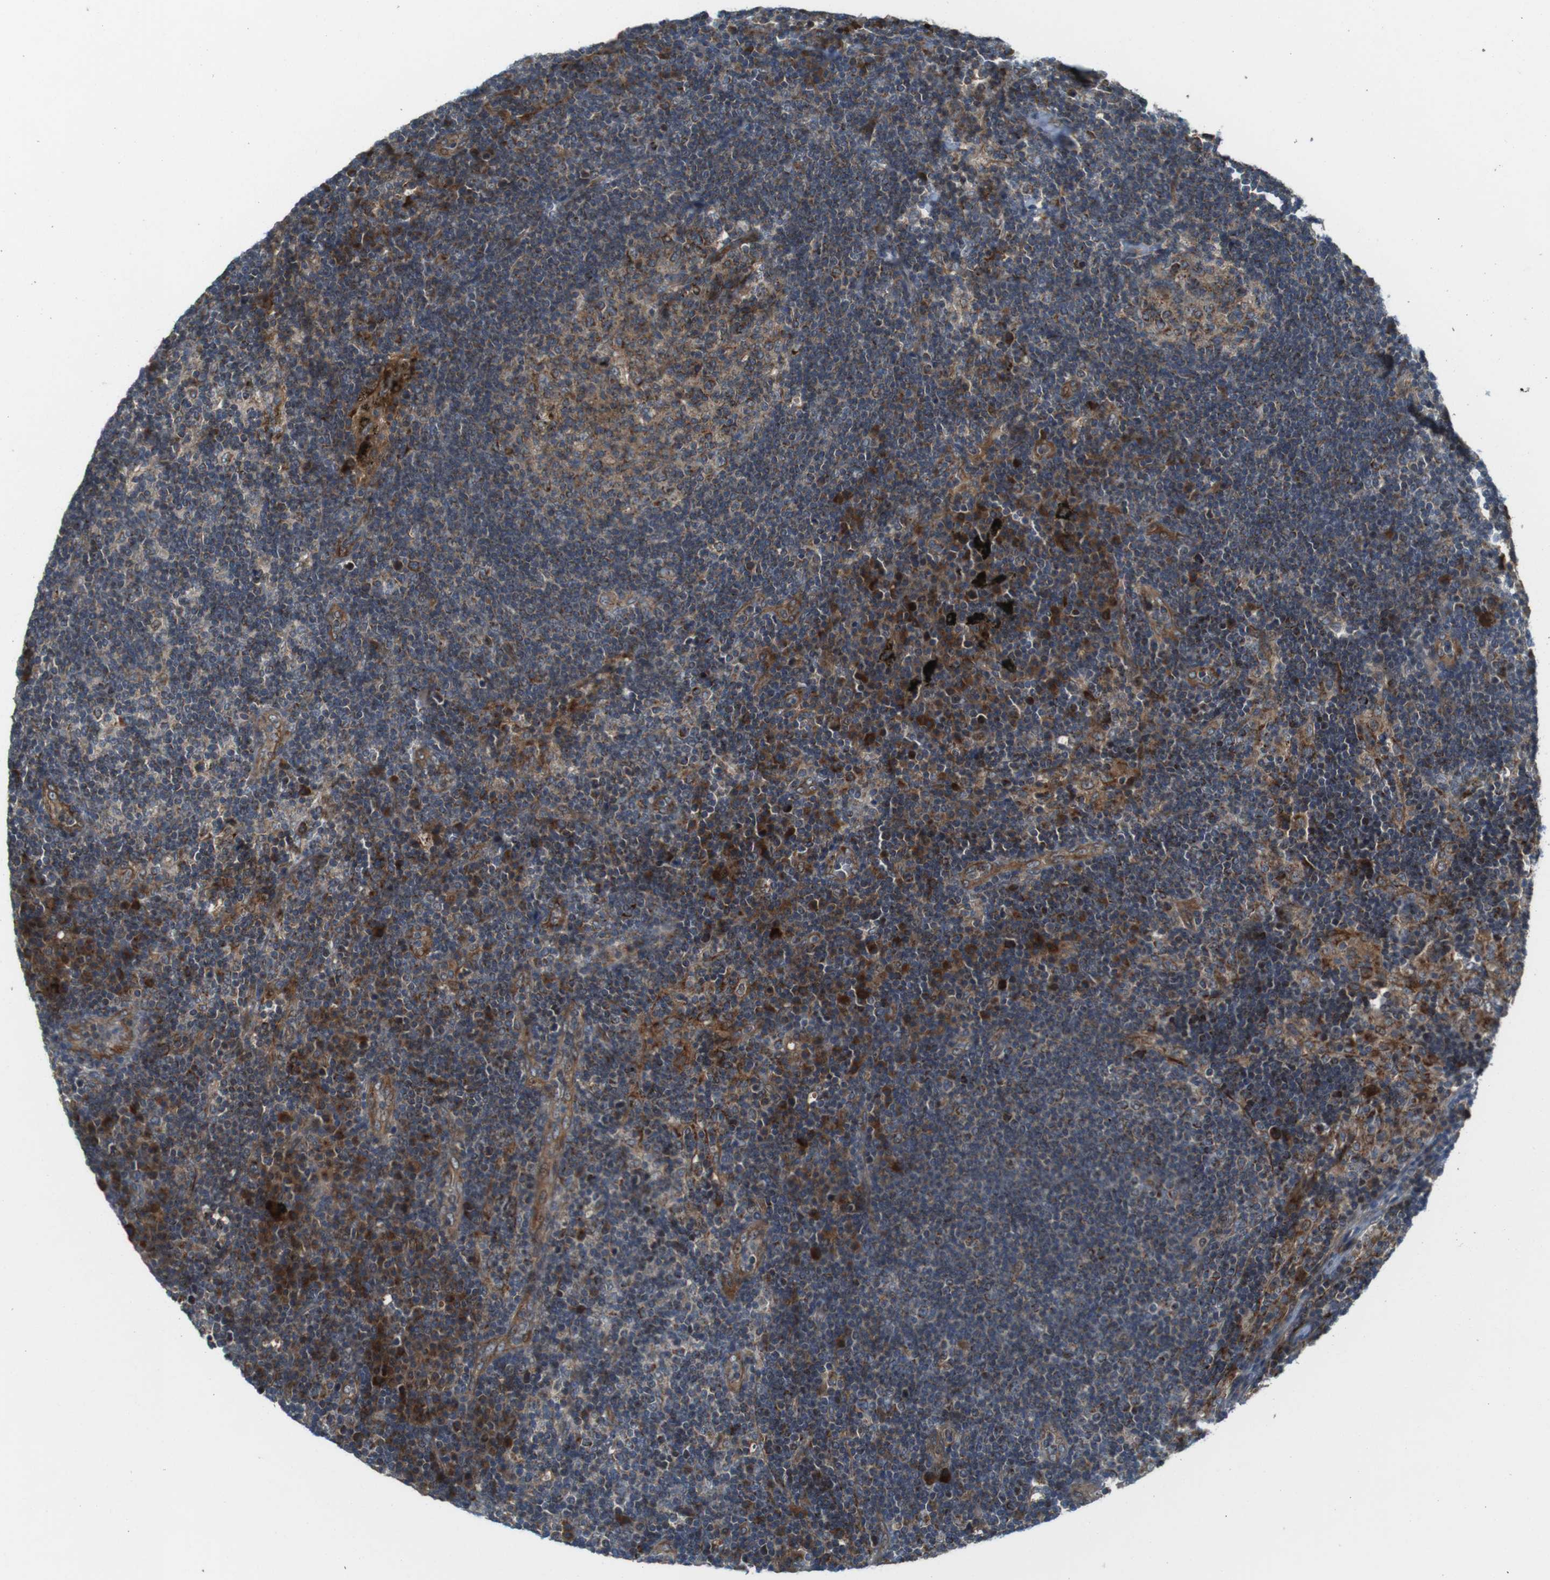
{"staining": {"intensity": "moderate", "quantity": "25%-75%", "location": "cytoplasmic/membranous"}, "tissue": "lymph node", "cell_type": "Germinal center cells", "image_type": "normal", "snomed": [{"axis": "morphology", "description": "Normal tissue, NOS"}, {"axis": "morphology", "description": "Squamous cell carcinoma, metastatic, NOS"}, {"axis": "topography", "description": "Lymph node"}], "caption": "Brown immunohistochemical staining in normal lymph node shows moderate cytoplasmic/membranous positivity in about 25%-75% of germinal center cells.", "gene": "IFFO2", "patient": {"sex": "female", "age": 53}}